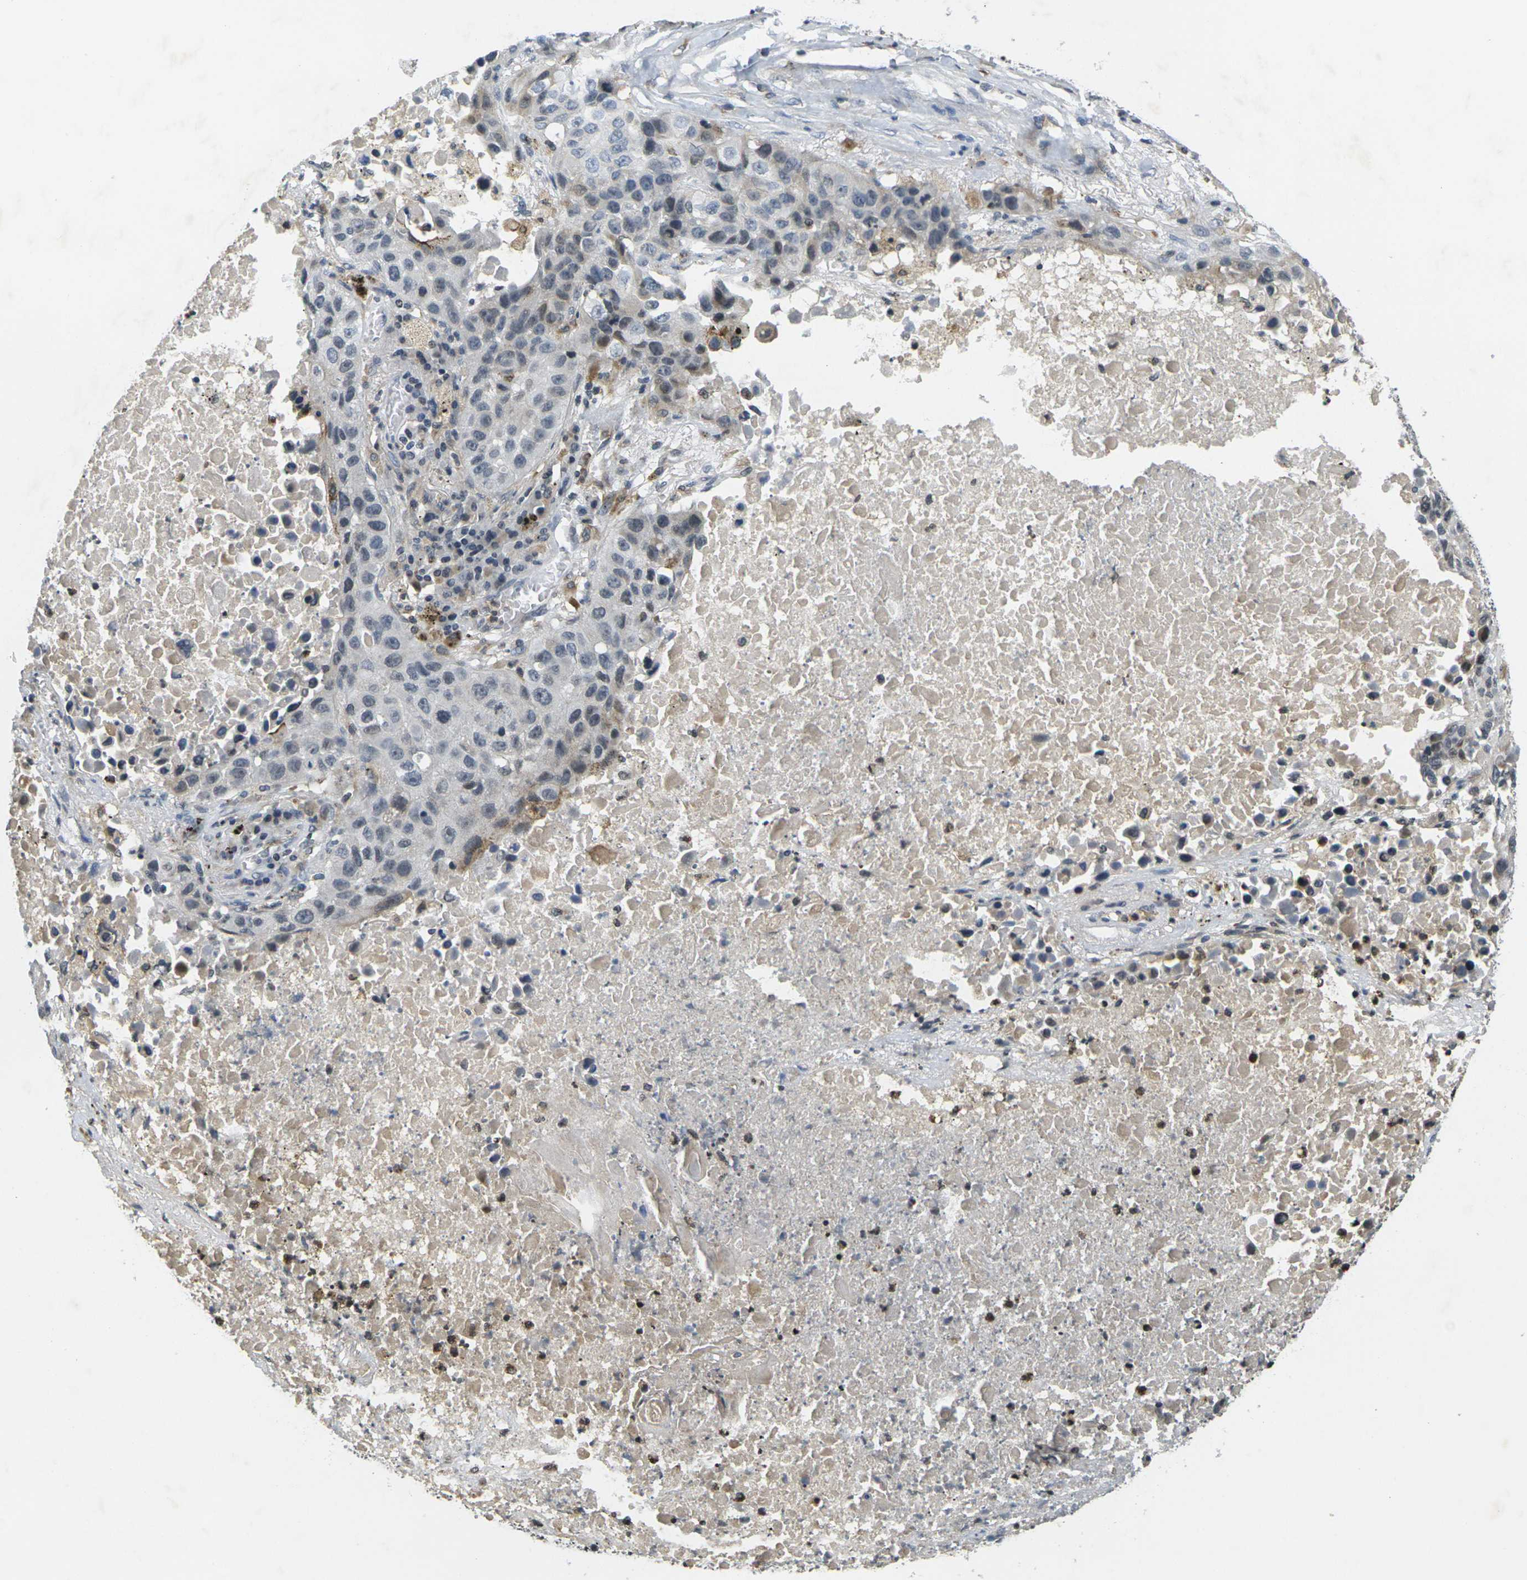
{"staining": {"intensity": "negative", "quantity": "none", "location": "none"}, "tissue": "lung cancer", "cell_type": "Tumor cells", "image_type": "cancer", "snomed": [{"axis": "morphology", "description": "Squamous cell carcinoma, NOS"}, {"axis": "topography", "description": "Lung"}], "caption": "An immunohistochemistry histopathology image of lung cancer is shown. There is no staining in tumor cells of lung cancer.", "gene": "C1QC", "patient": {"sex": "male", "age": 57}}